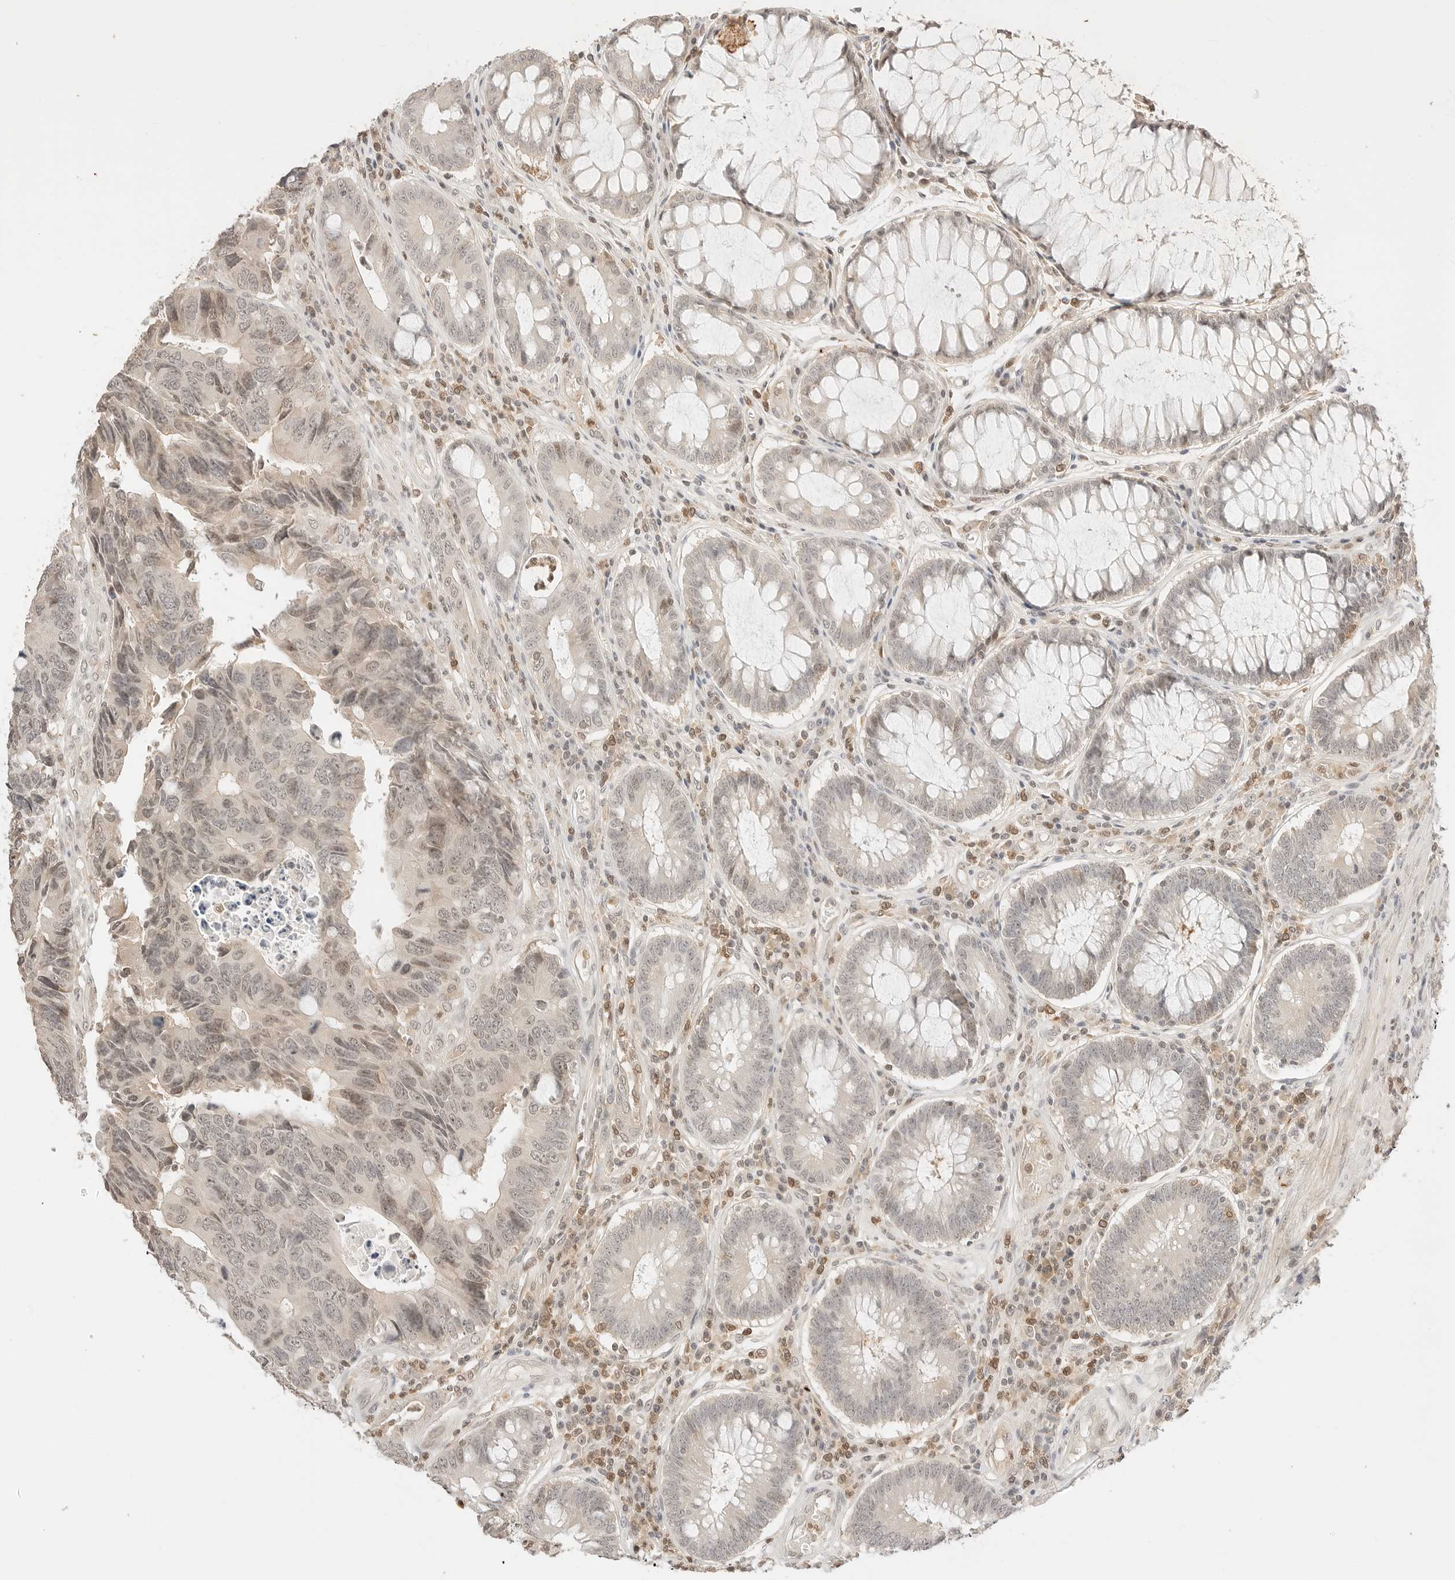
{"staining": {"intensity": "moderate", "quantity": "<25%", "location": "nuclear"}, "tissue": "colorectal cancer", "cell_type": "Tumor cells", "image_type": "cancer", "snomed": [{"axis": "morphology", "description": "Adenocarcinoma, NOS"}, {"axis": "topography", "description": "Rectum"}], "caption": "A low amount of moderate nuclear staining is appreciated in about <25% of tumor cells in colorectal cancer (adenocarcinoma) tissue.", "gene": "RPS6KL1", "patient": {"sex": "male", "age": 84}}